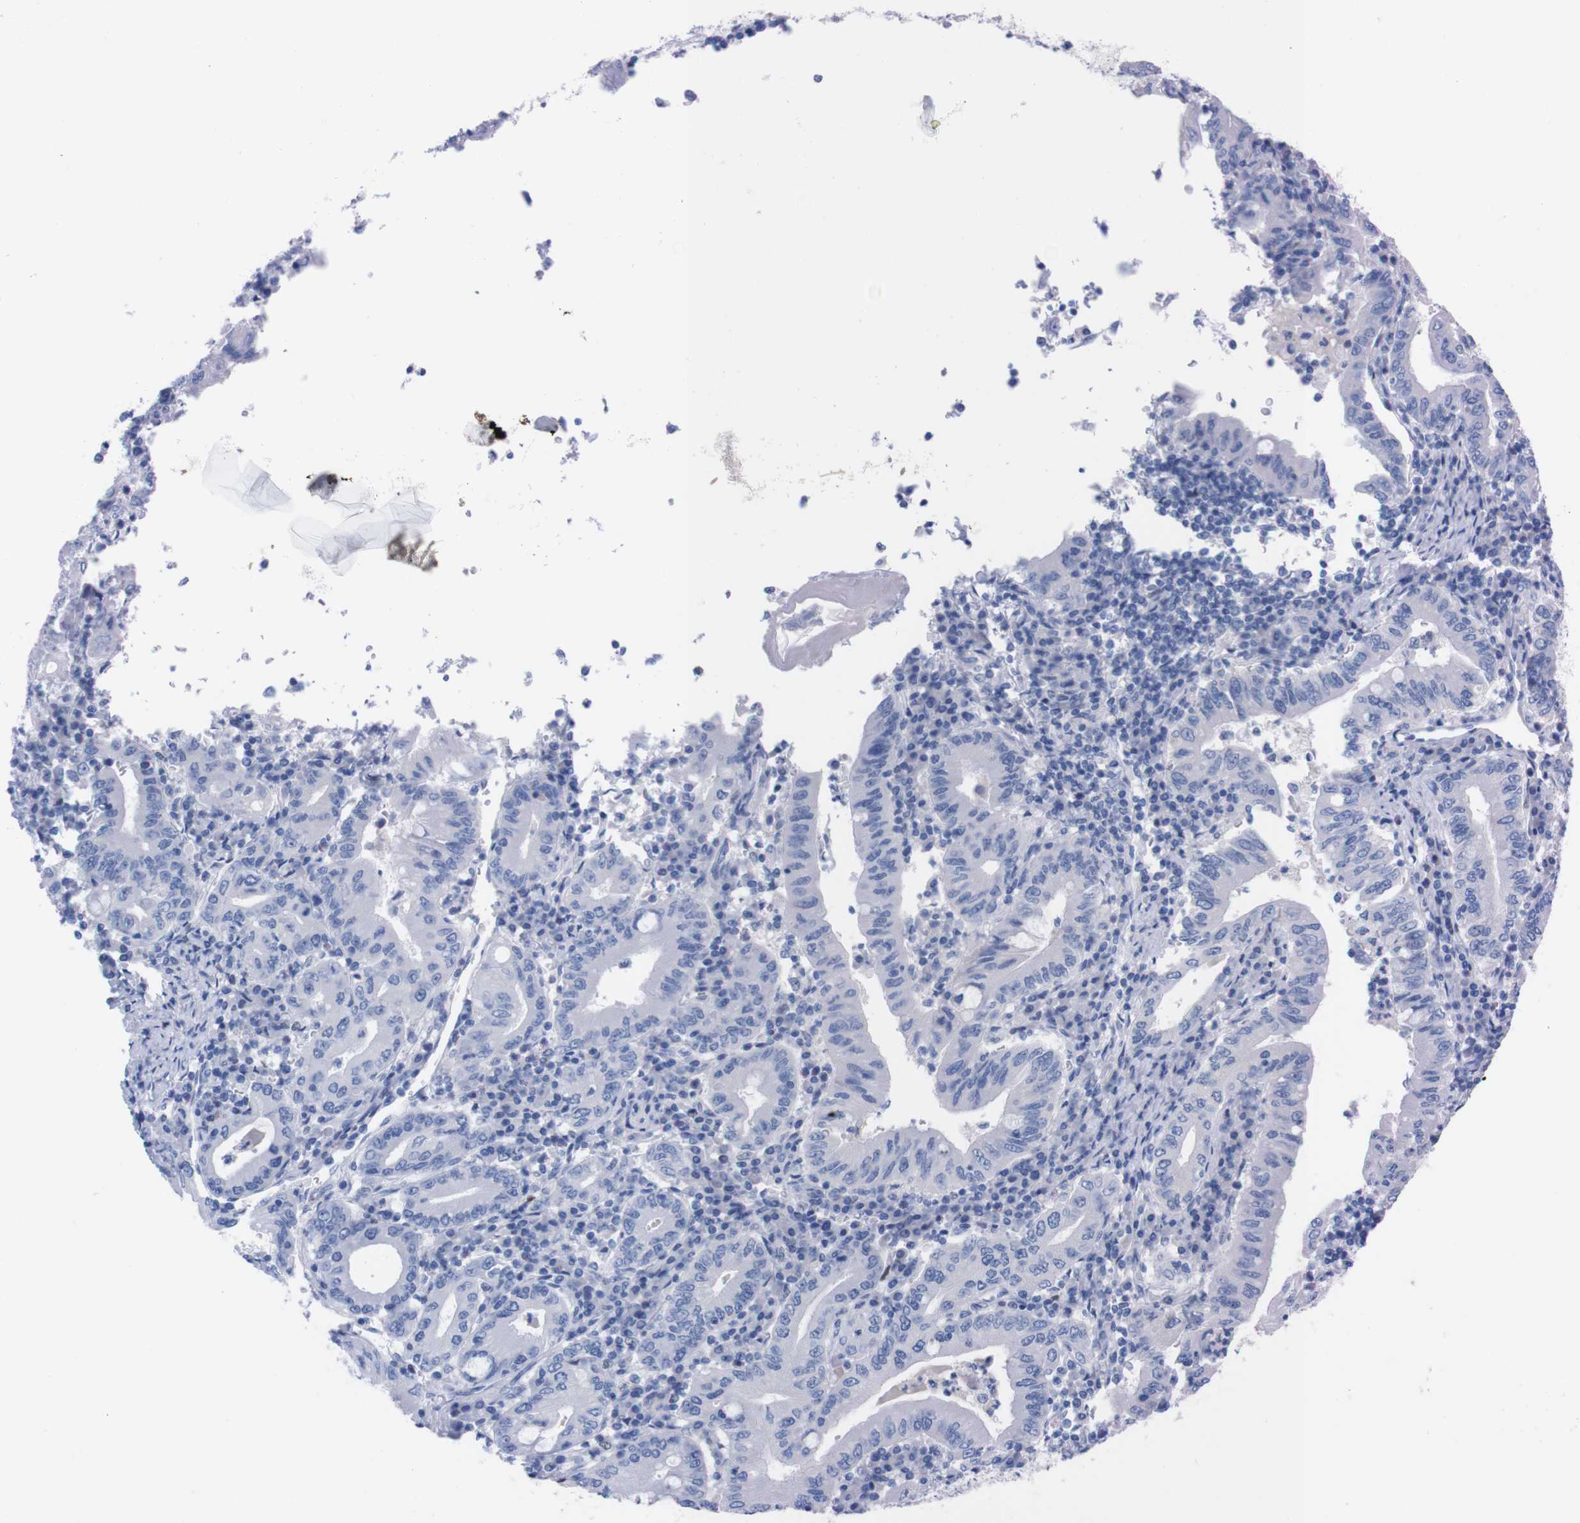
{"staining": {"intensity": "negative", "quantity": "none", "location": "none"}, "tissue": "stomach cancer", "cell_type": "Tumor cells", "image_type": "cancer", "snomed": [{"axis": "morphology", "description": "Normal tissue, NOS"}, {"axis": "morphology", "description": "Adenocarcinoma, NOS"}, {"axis": "topography", "description": "Esophagus"}, {"axis": "topography", "description": "Stomach, upper"}, {"axis": "topography", "description": "Peripheral nerve tissue"}], "caption": "DAB (3,3'-diaminobenzidine) immunohistochemical staining of human stomach cancer demonstrates no significant staining in tumor cells.", "gene": "P2RY12", "patient": {"sex": "male", "age": 62}}